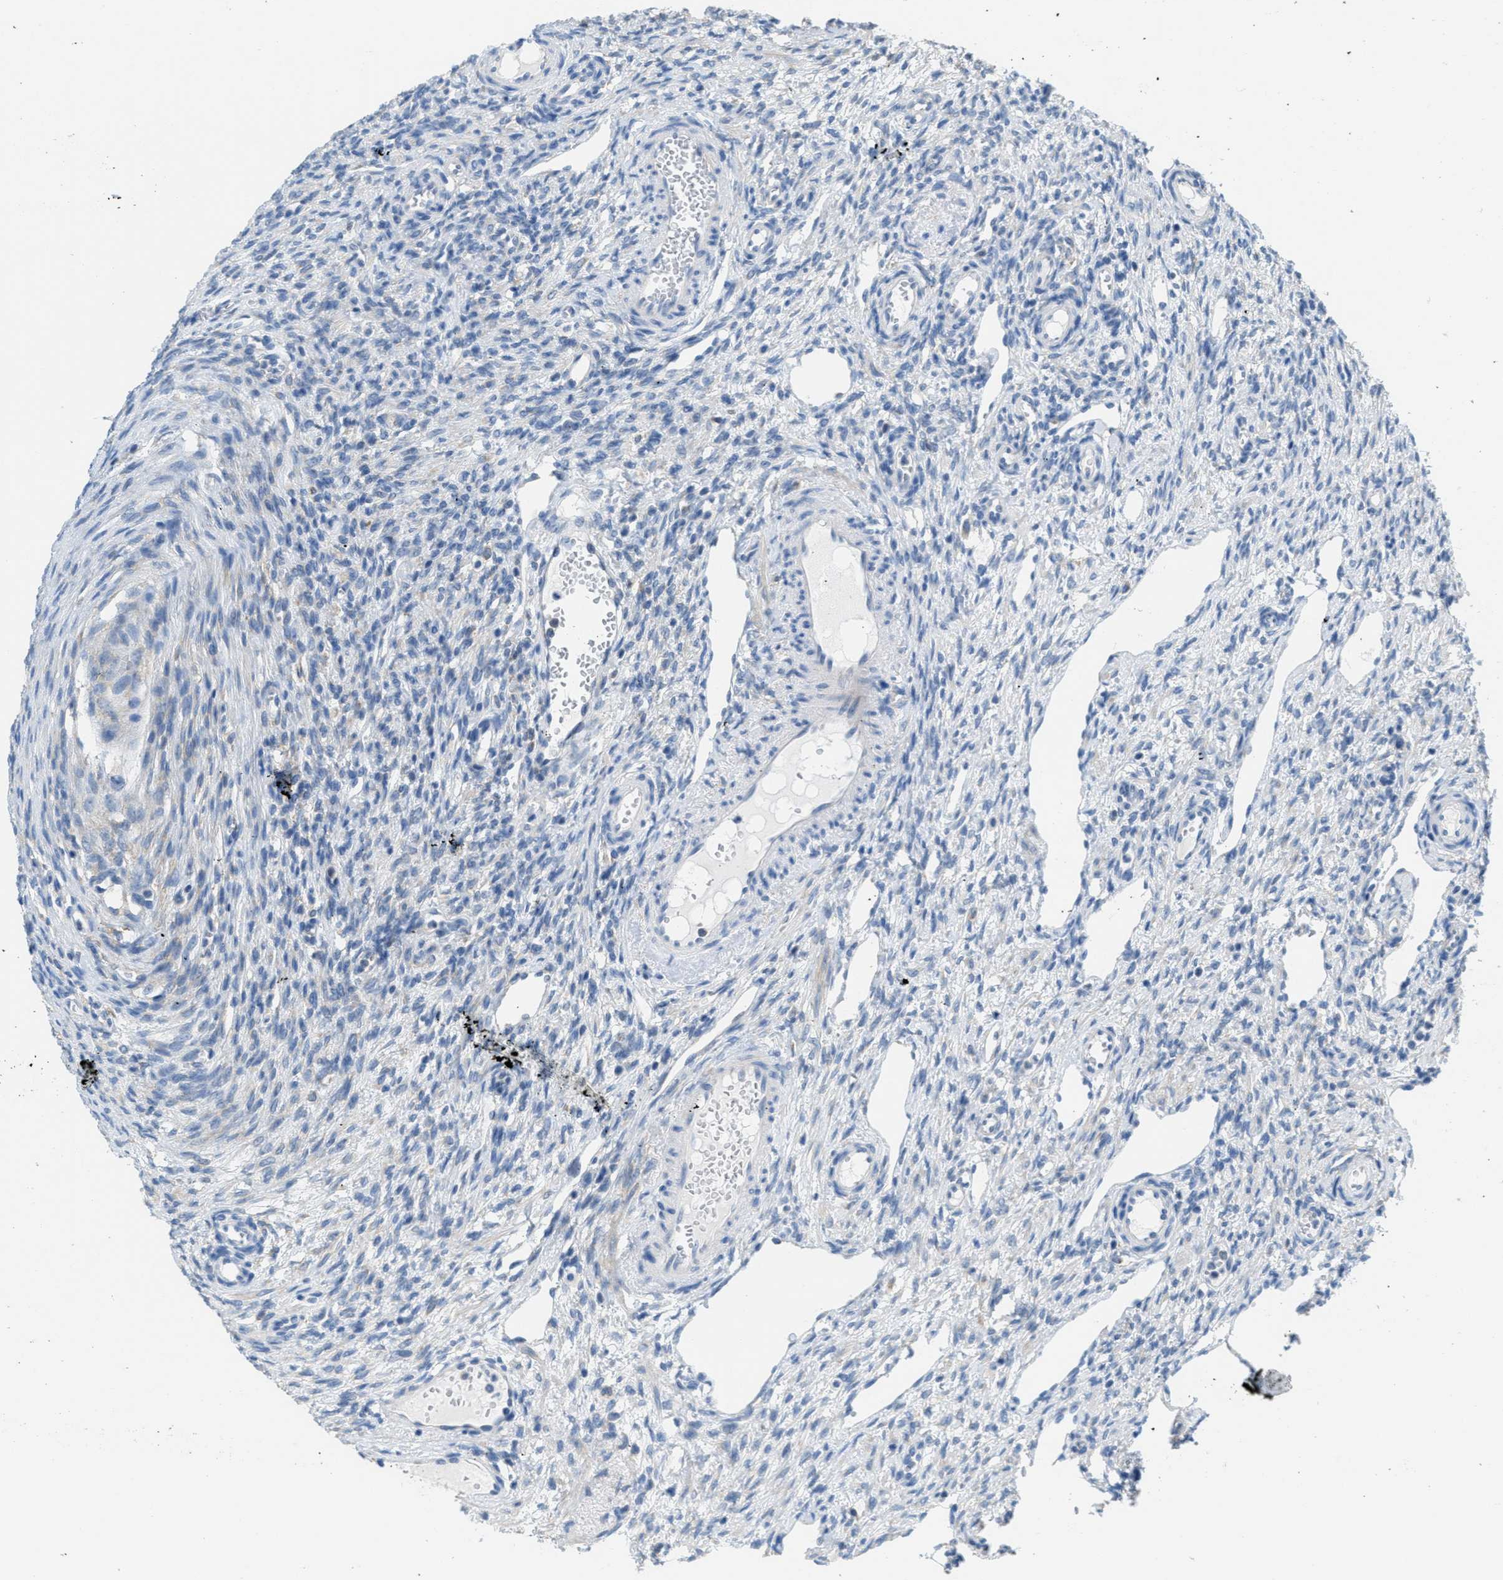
{"staining": {"intensity": "negative", "quantity": "none", "location": "none"}, "tissue": "ovary", "cell_type": "Ovarian stroma cells", "image_type": "normal", "snomed": [{"axis": "morphology", "description": "Normal tissue, NOS"}, {"axis": "topography", "description": "Ovary"}], "caption": "Immunohistochemistry (IHC) micrograph of normal ovary stained for a protein (brown), which displays no expression in ovarian stroma cells. (DAB immunohistochemistry, high magnification).", "gene": "PTDSS1", "patient": {"sex": "female", "age": 33}}